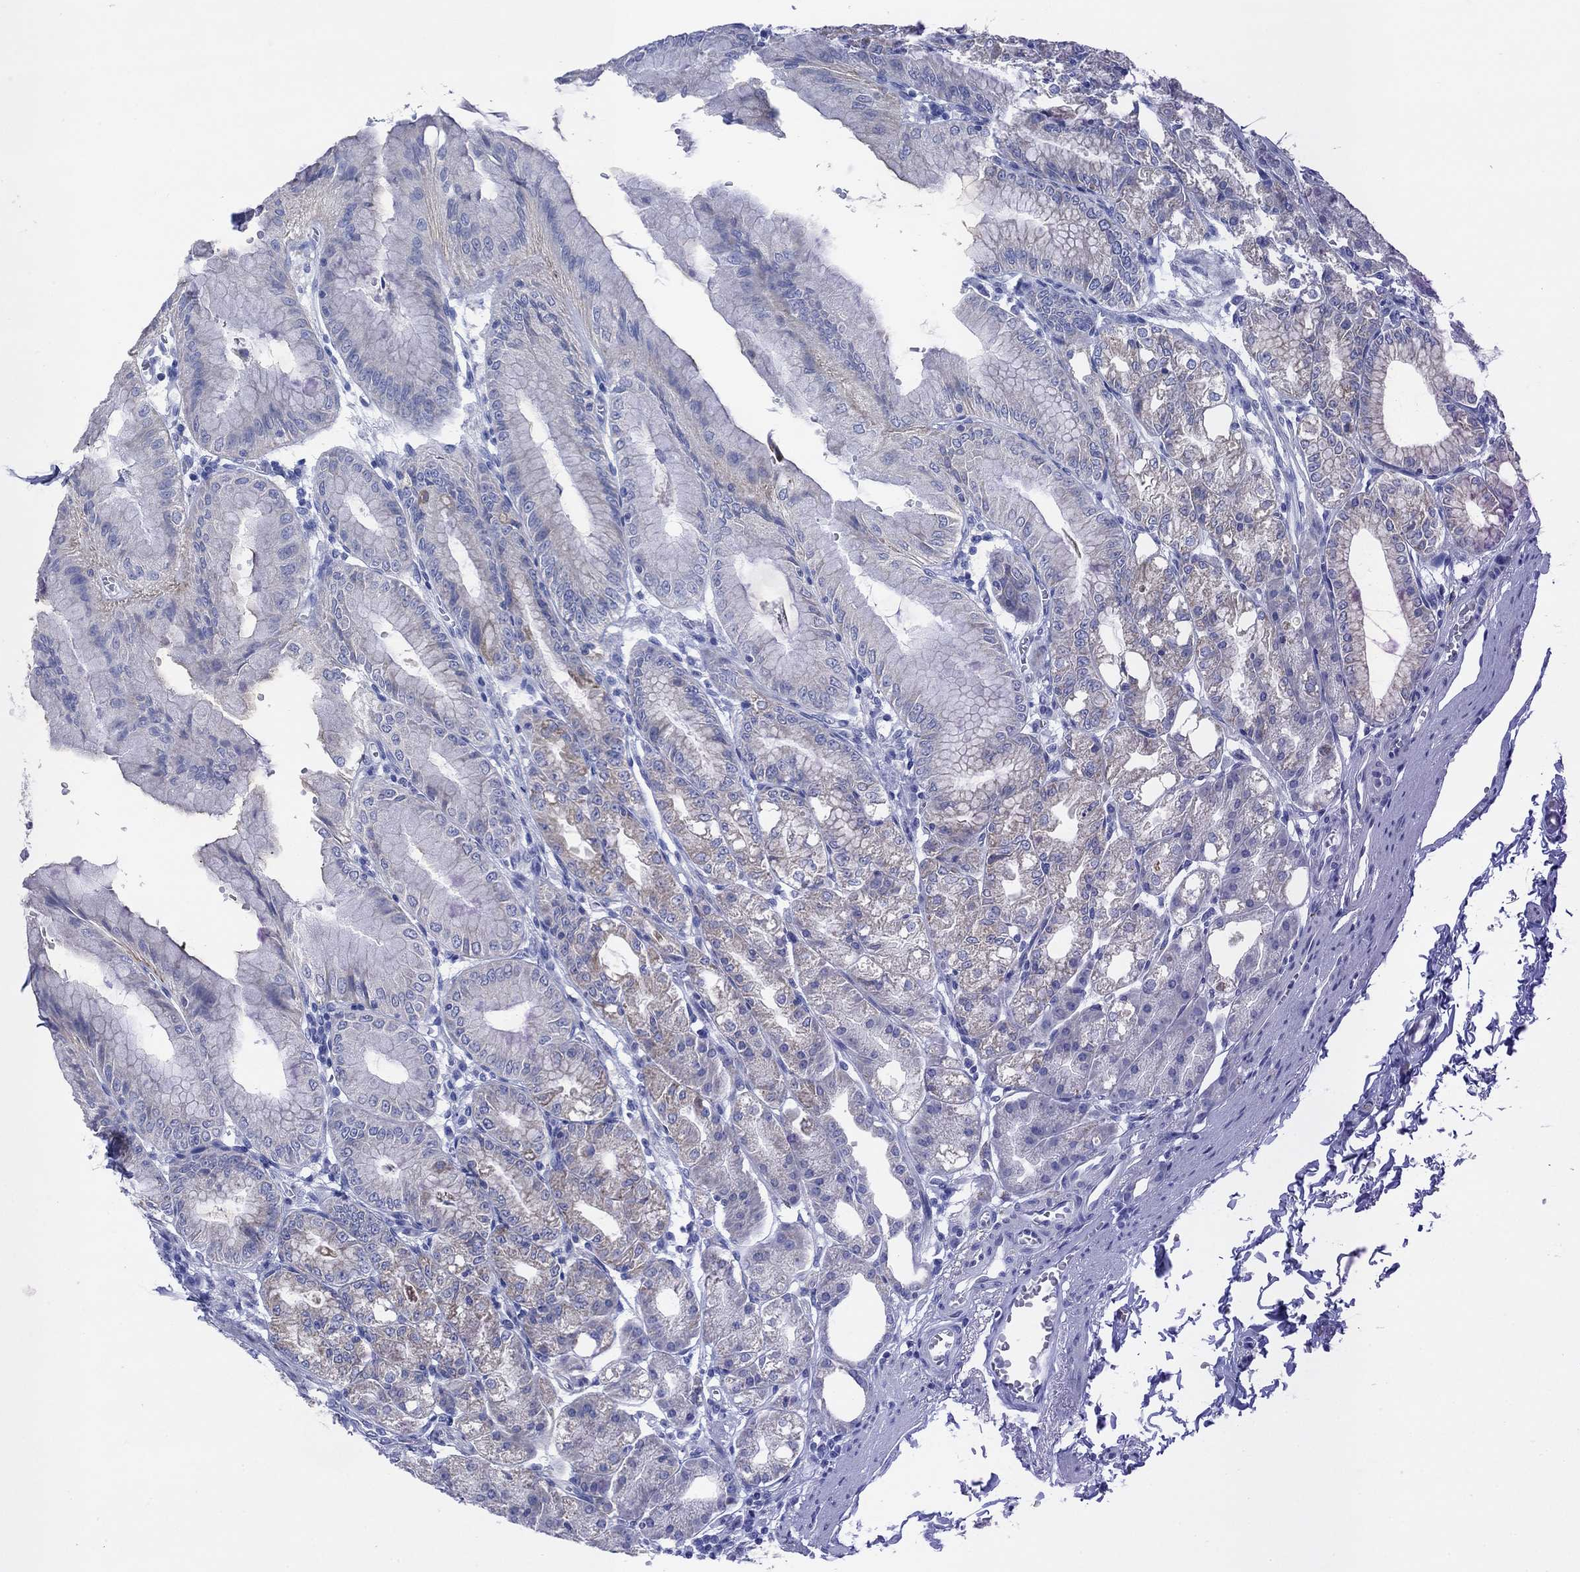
{"staining": {"intensity": "weak", "quantity": "<25%", "location": "cytoplasmic/membranous"}, "tissue": "stomach", "cell_type": "Glandular cells", "image_type": "normal", "snomed": [{"axis": "morphology", "description": "Normal tissue, NOS"}, {"axis": "topography", "description": "Stomach"}], "caption": "DAB (3,3'-diaminobenzidine) immunohistochemical staining of normal stomach exhibits no significant staining in glandular cells.", "gene": "SCCPDH", "patient": {"sex": "male", "age": 71}}